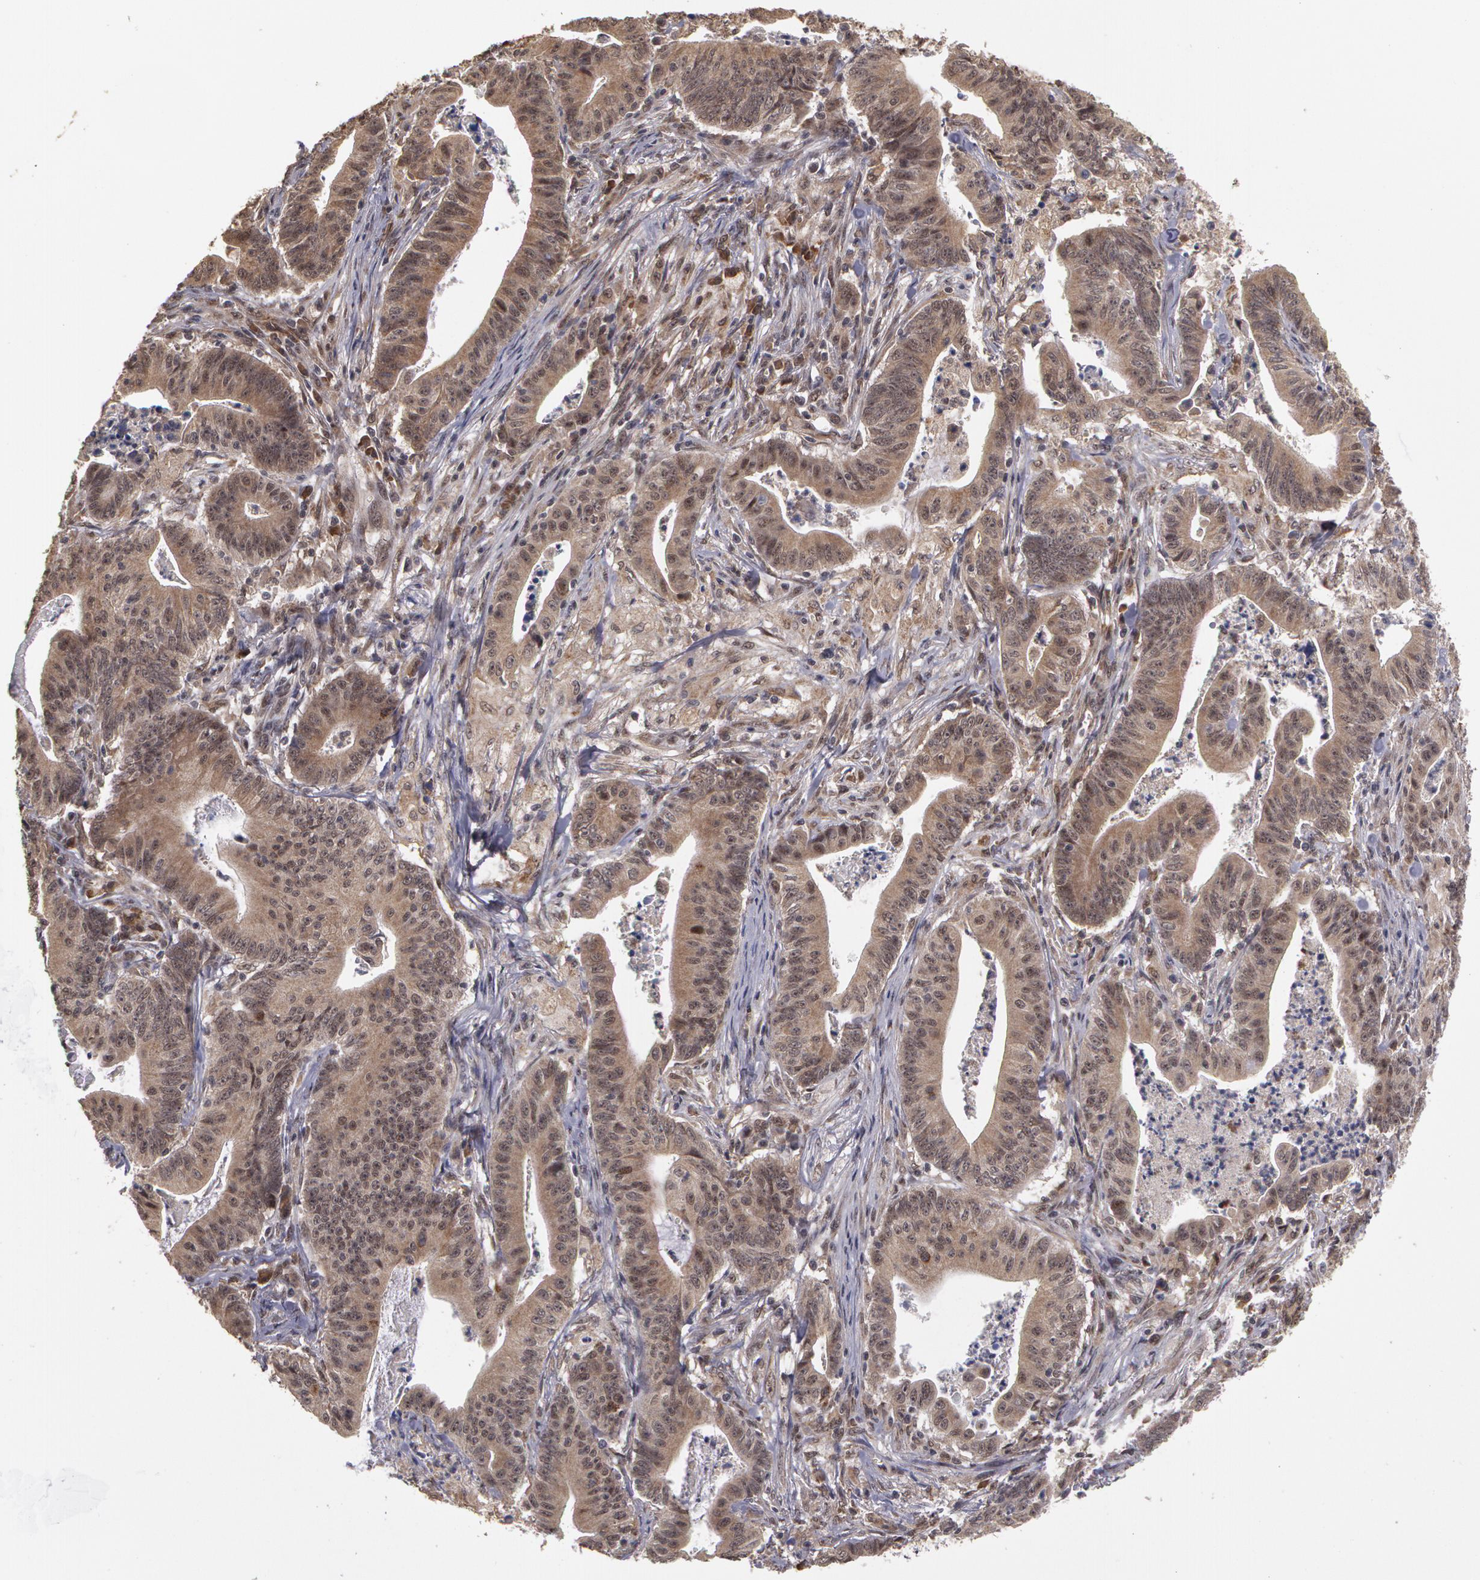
{"staining": {"intensity": "moderate", "quantity": ">75%", "location": "cytoplasmic/membranous"}, "tissue": "stomach cancer", "cell_type": "Tumor cells", "image_type": "cancer", "snomed": [{"axis": "morphology", "description": "Adenocarcinoma, NOS"}, {"axis": "topography", "description": "Stomach, lower"}], "caption": "Moderate cytoplasmic/membranous positivity is identified in about >75% of tumor cells in adenocarcinoma (stomach). The staining is performed using DAB (3,3'-diaminobenzidine) brown chromogen to label protein expression. The nuclei are counter-stained blue using hematoxylin.", "gene": "GLIS1", "patient": {"sex": "female", "age": 86}}